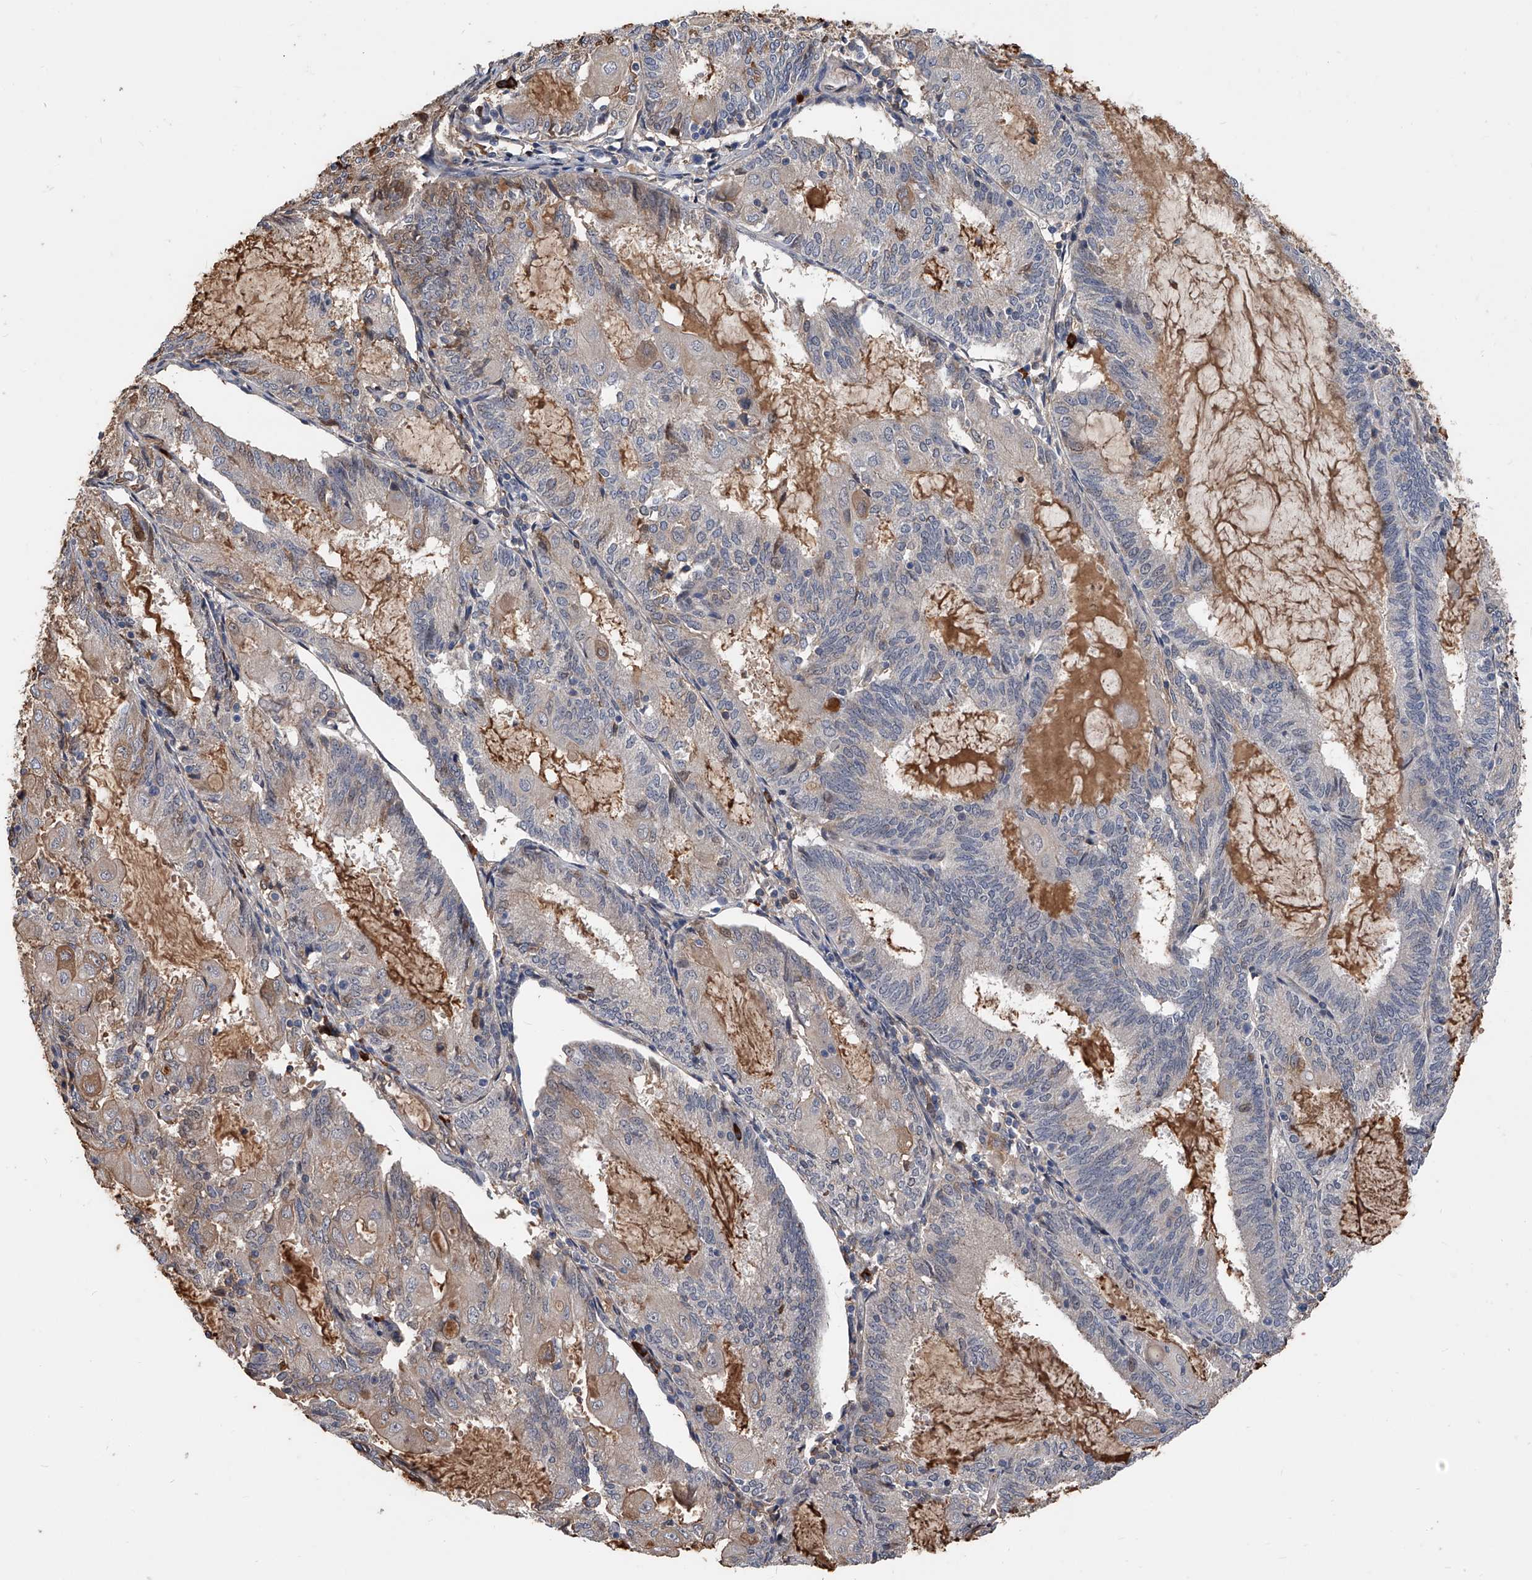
{"staining": {"intensity": "weak", "quantity": "<25%", "location": "cytoplasmic/membranous"}, "tissue": "endometrial cancer", "cell_type": "Tumor cells", "image_type": "cancer", "snomed": [{"axis": "morphology", "description": "Adenocarcinoma, NOS"}, {"axis": "topography", "description": "Endometrium"}], "caption": "Immunohistochemistry image of neoplastic tissue: endometrial adenocarcinoma stained with DAB (3,3'-diaminobenzidine) reveals no significant protein staining in tumor cells. (DAB (3,3'-diaminobenzidine) IHC with hematoxylin counter stain).", "gene": "ZNF25", "patient": {"sex": "female", "age": 81}}